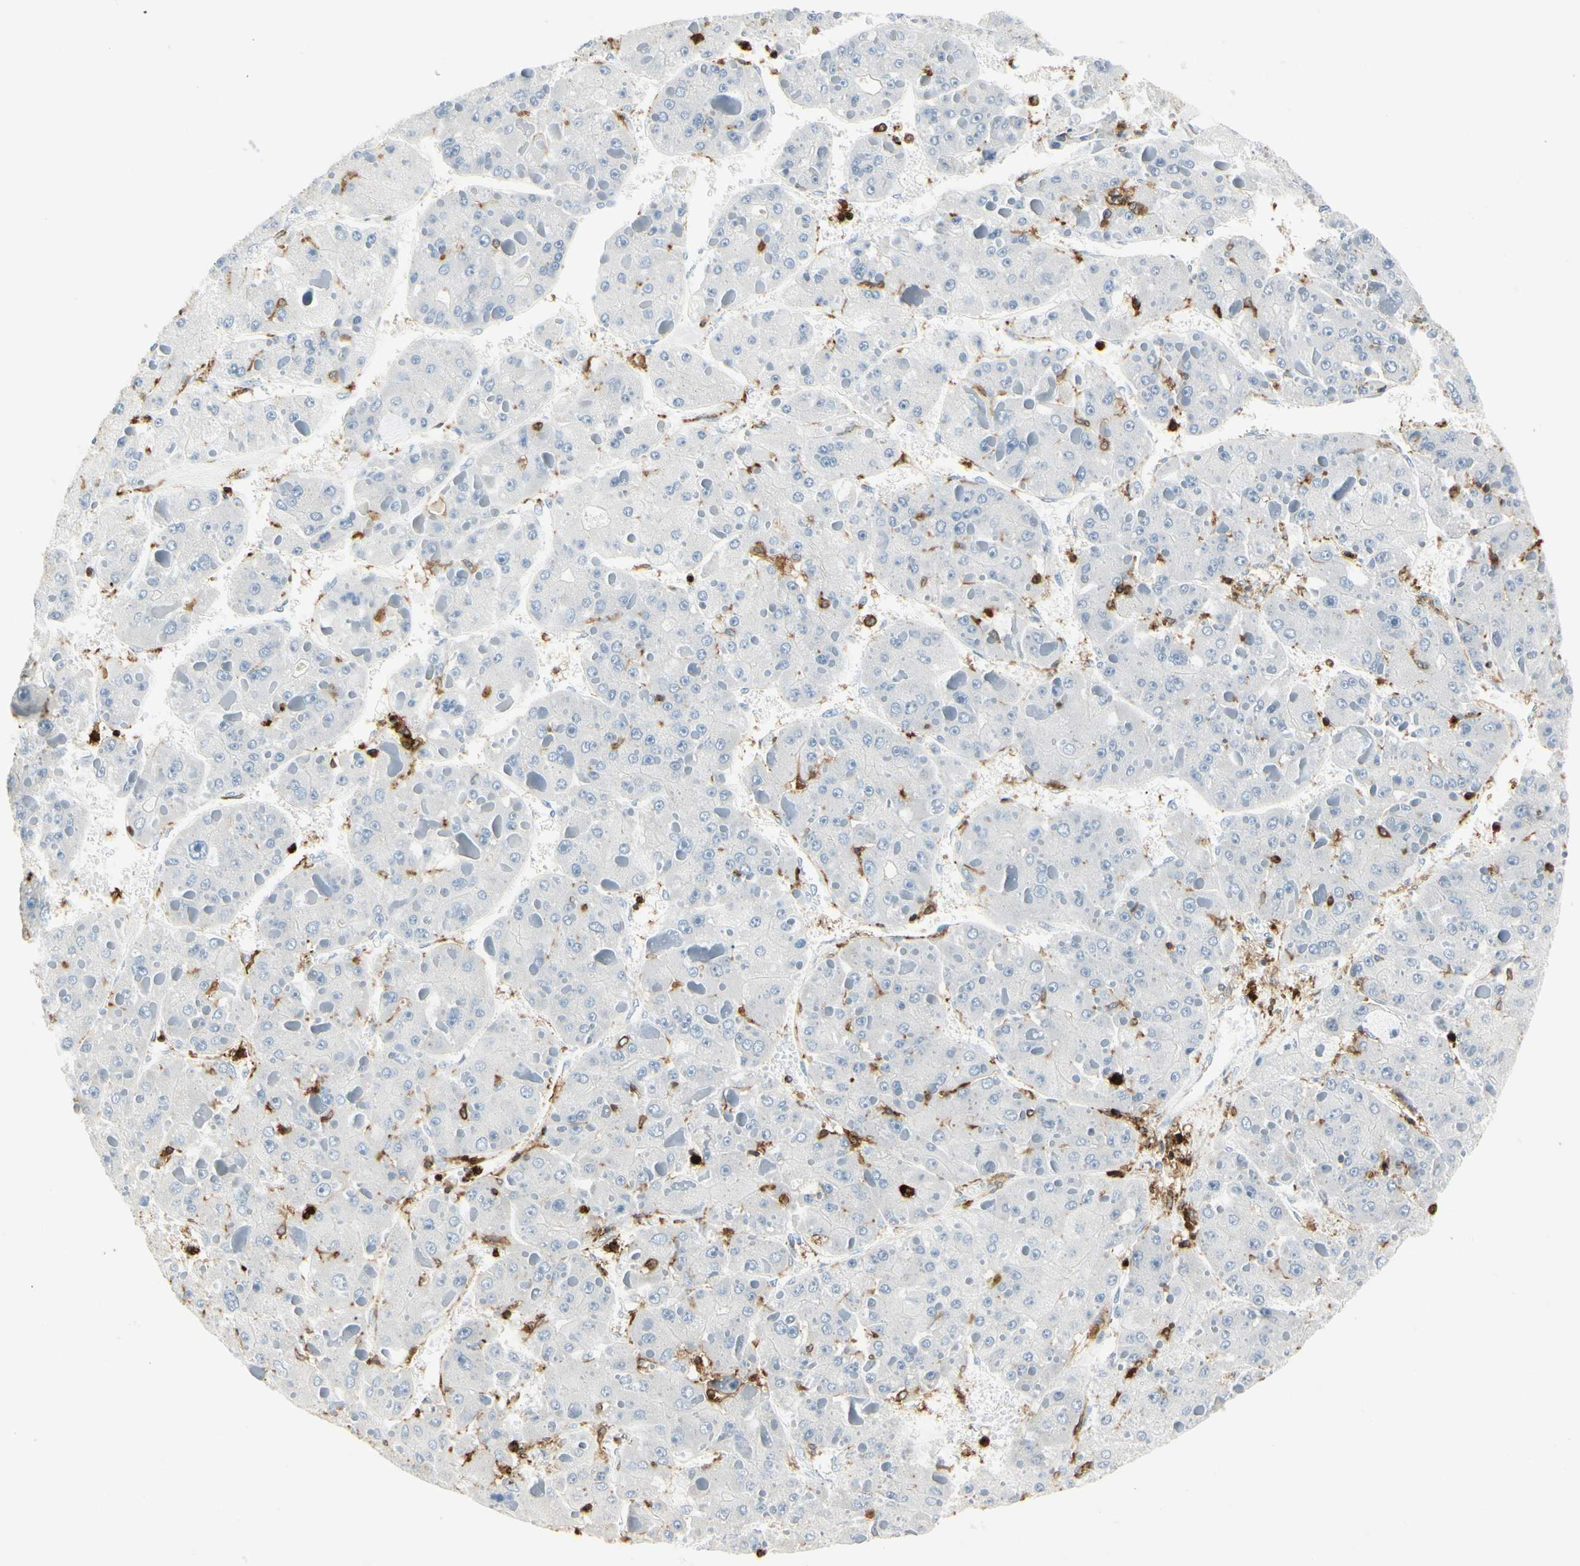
{"staining": {"intensity": "negative", "quantity": "none", "location": "none"}, "tissue": "liver cancer", "cell_type": "Tumor cells", "image_type": "cancer", "snomed": [{"axis": "morphology", "description": "Carcinoma, Hepatocellular, NOS"}, {"axis": "topography", "description": "Liver"}], "caption": "The immunohistochemistry (IHC) image has no significant positivity in tumor cells of liver cancer (hepatocellular carcinoma) tissue.", "gene": "ITGB2", "patient": {"sex": "female", "age": 73}}